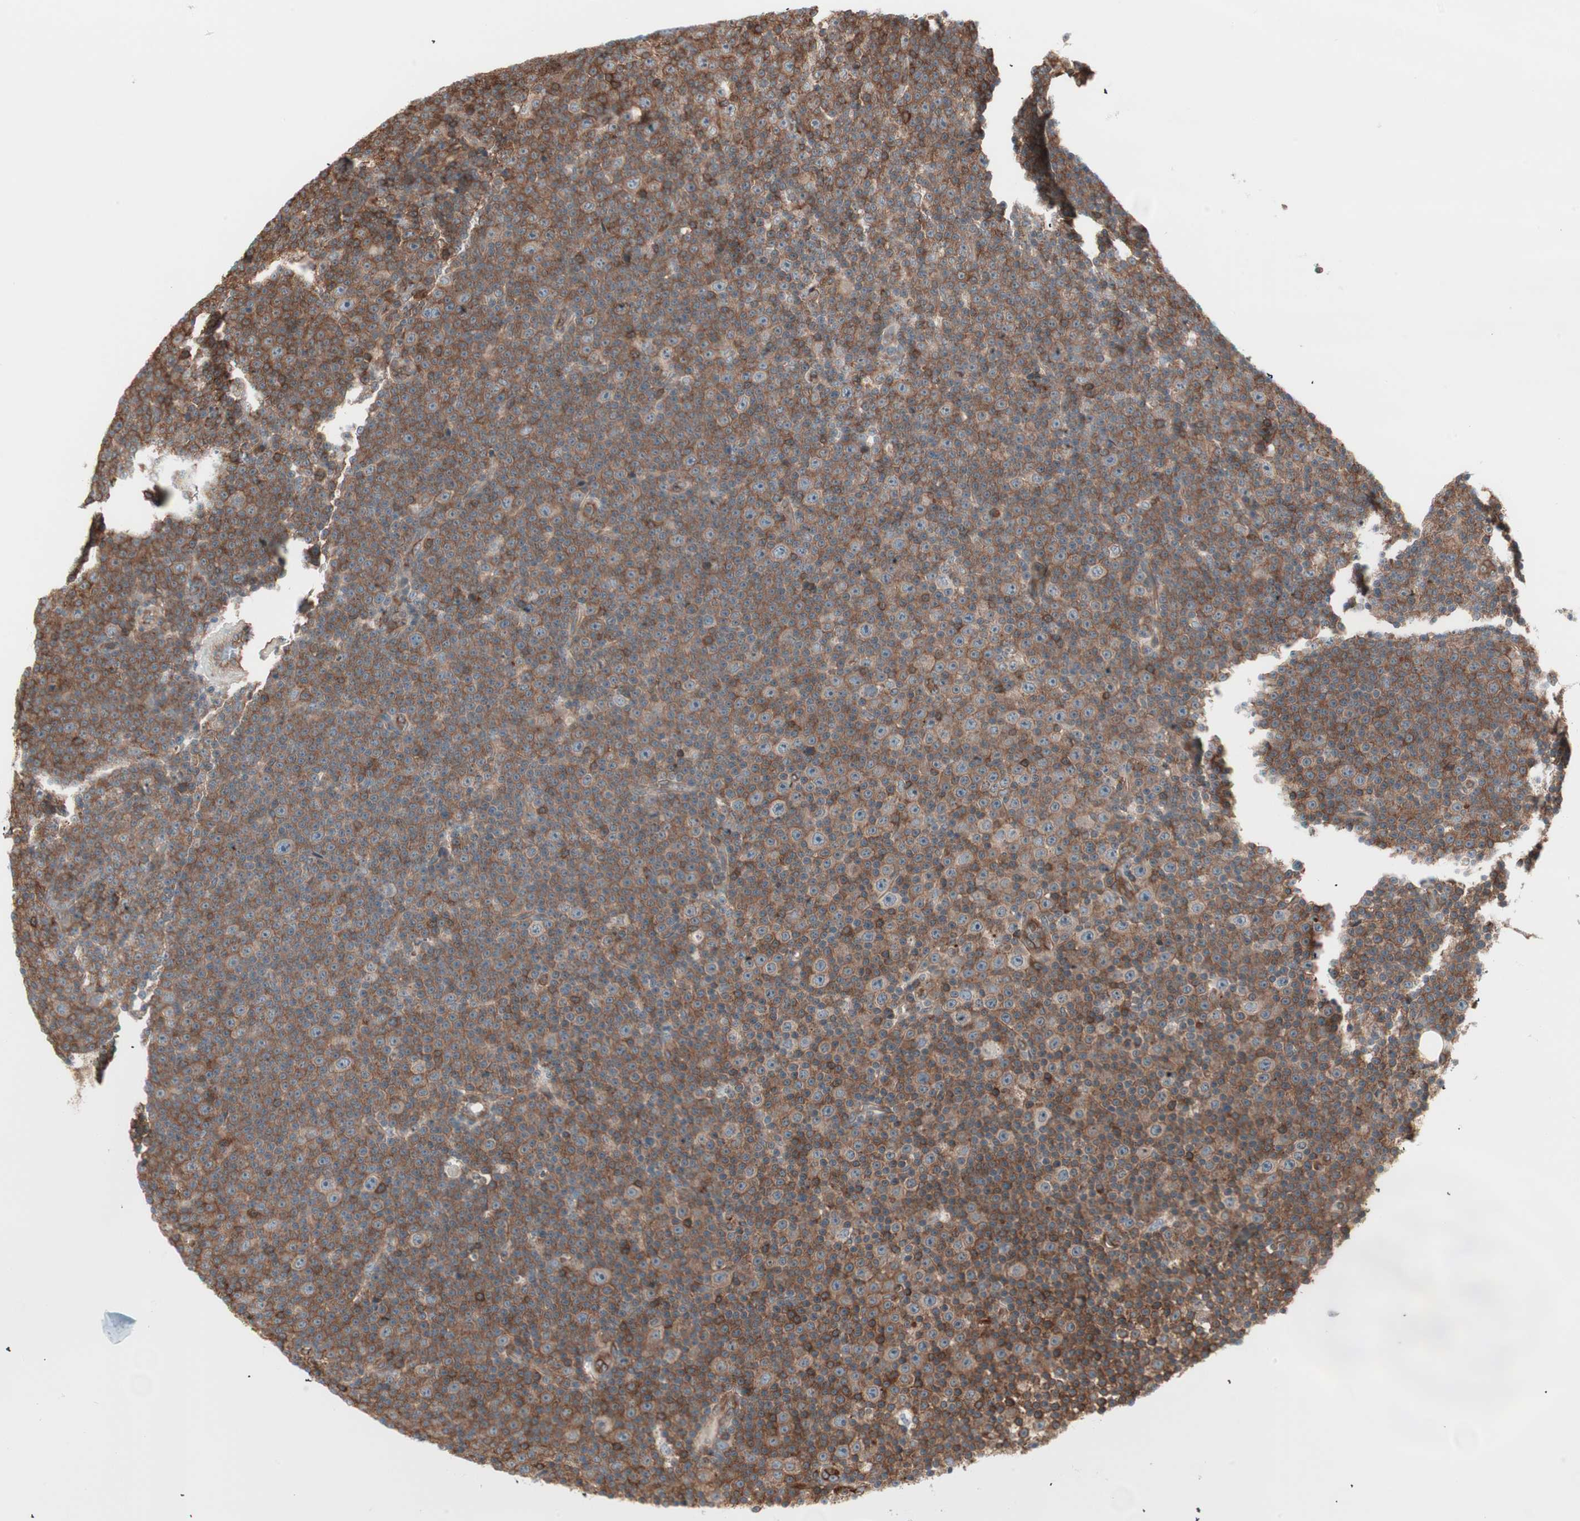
{"staining": {"intensity": "strong", "quantity": ">75%", "location": "cytoplasmic/membranous"}, "tissue": "lymphoma", "cell_type": "Tumor cells", "image_type": "cancer", "snomed": [{"axis": "morphology", "description": "Malignant lymphoma, non-Hodgkin's type, Low grade"}, {"axis": "topography", "description": "Lymph node"}], "caption": "A high amount of strong cytoplasmic/membranous positivity is identified in approximately >75% of tumor cells in lymphoma tissue.", "gene": "TCP11L1", "patient": {"sex": "female", "age": 67}}